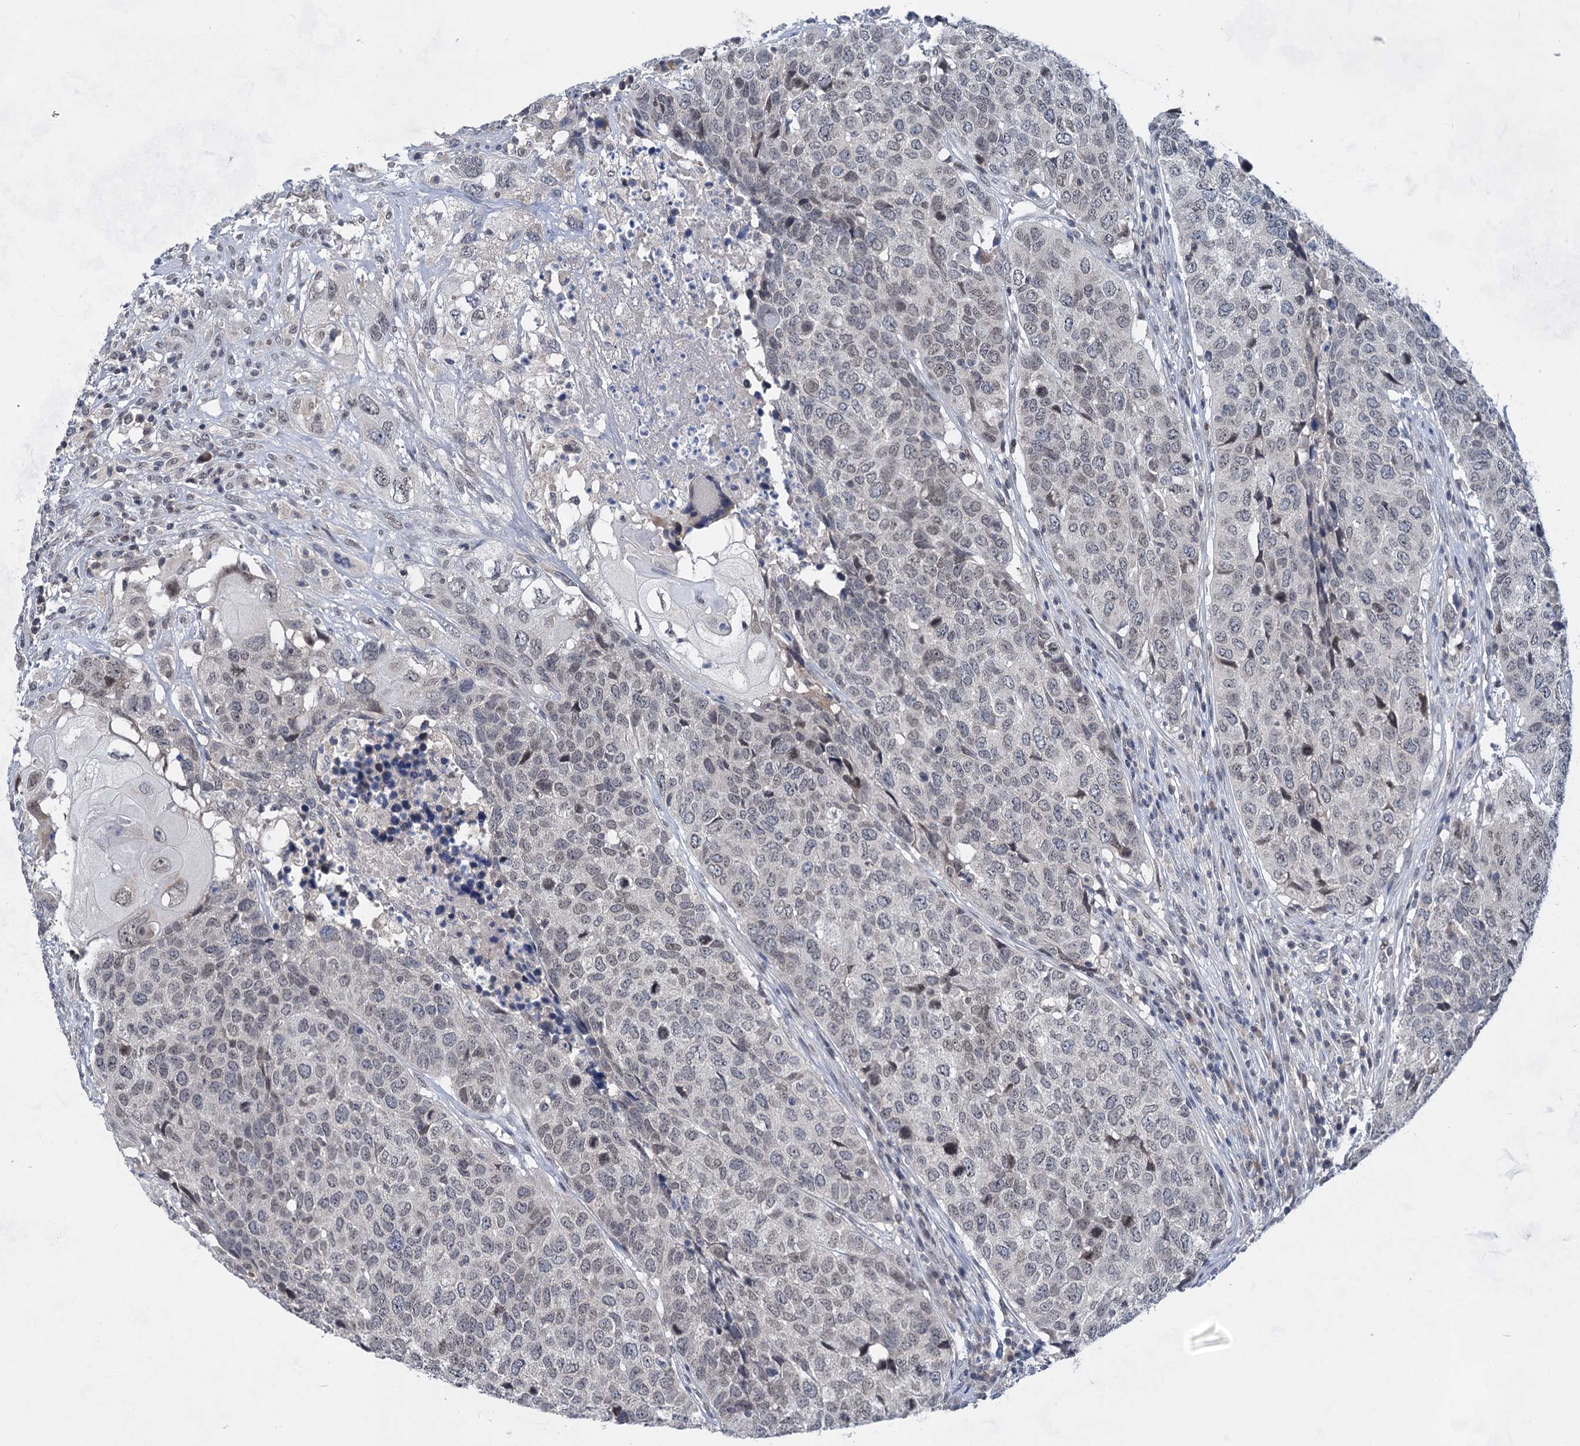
{"staining": {"intensity": "negative", "quantity": "none", "location": "none"}, "tissue": "head and neck cancer", "cell_type": "Tumor cells", "image_type": "cancer", "snomed": [{"axis": "morphology", "description": "Squamous cell carcinoma, NOS"}, {"axis": "topography", "description": "Head-Neck"}], "caption": "Squamous cell carcinoma (head and neck) was stained to show a protein in brown. There is no significant staining in tumor cells. (Stains: DAB (3,3'-diaminobenzidine) IHC with hematoxylin counter stain, Microscopy: brightfield microscopy at high magnification).", "gene": "TTC17", "patient": {"sex": "male", "age": 66}}